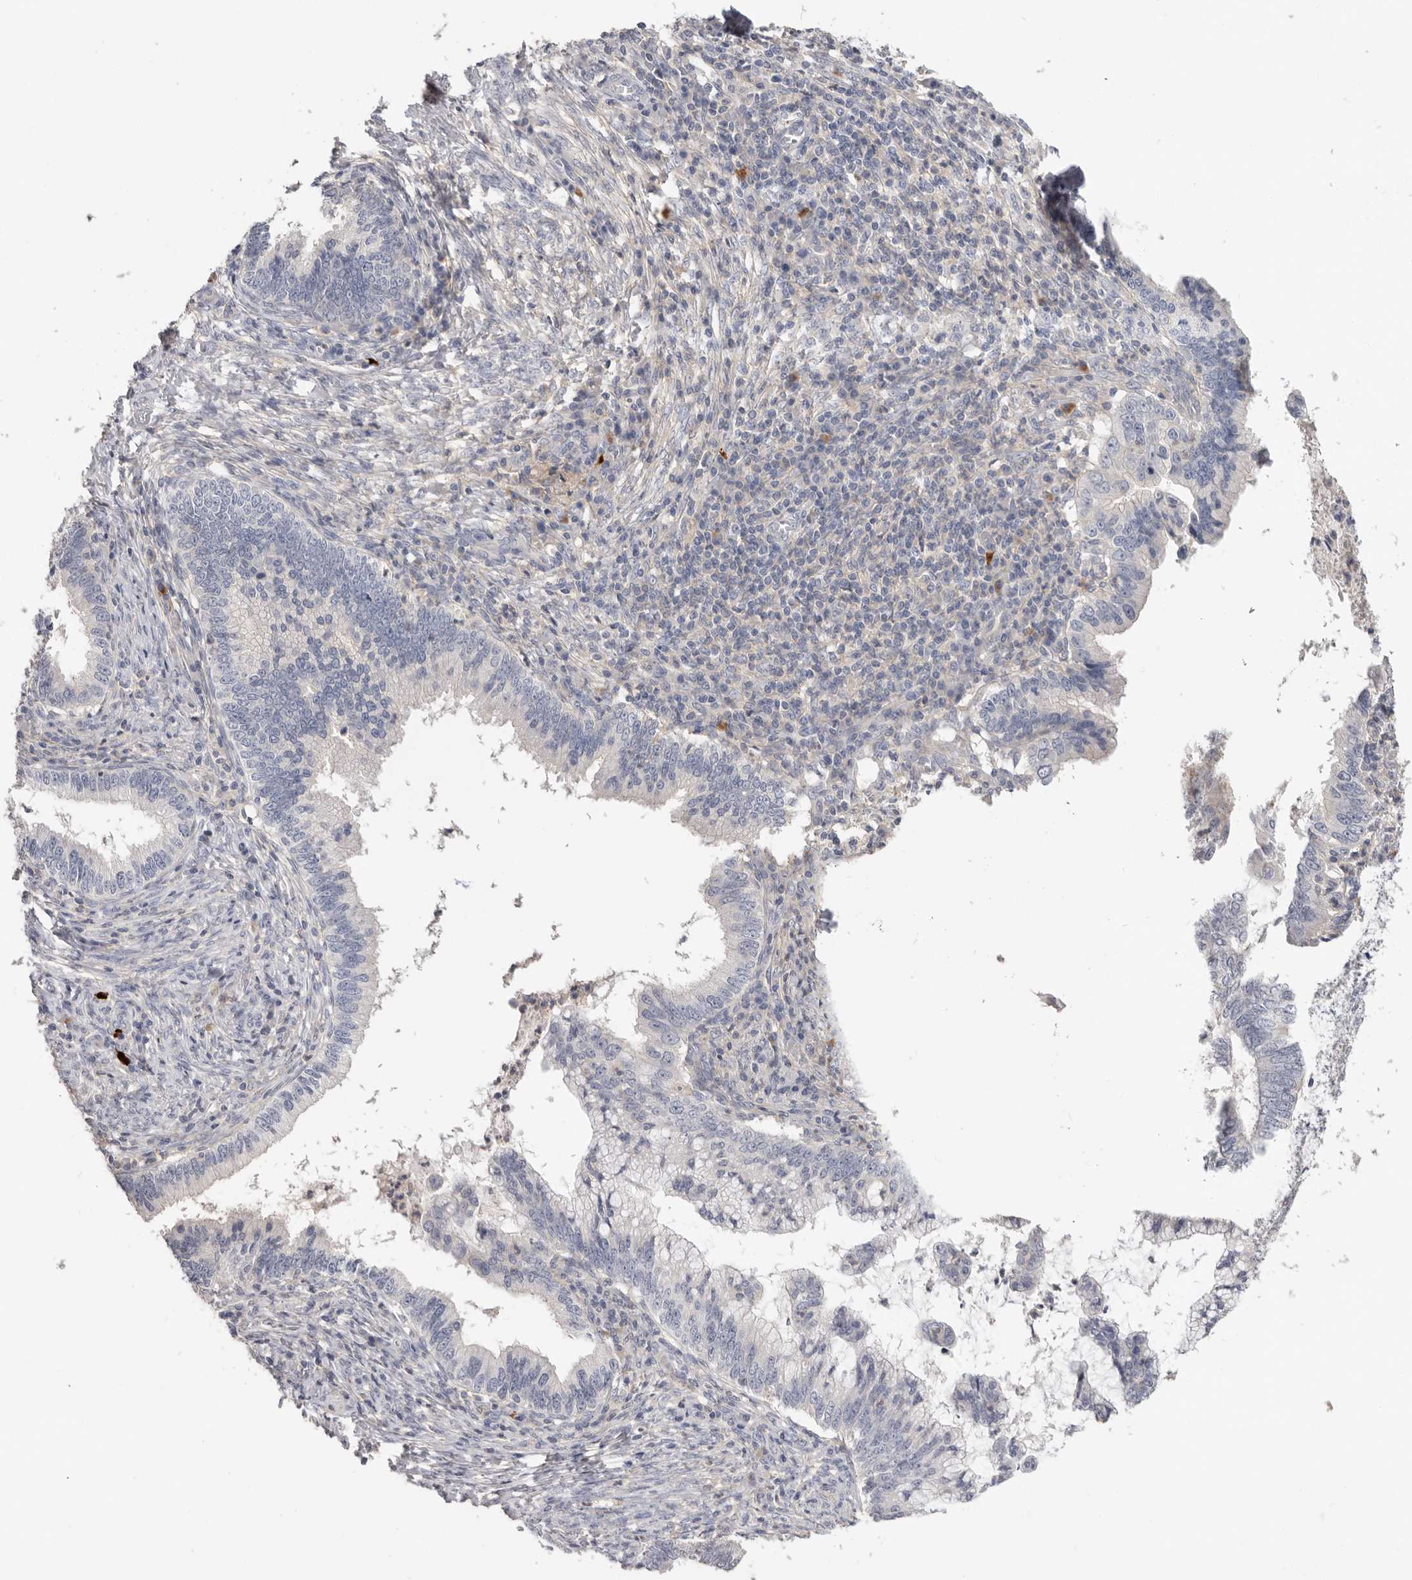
{"staining": {"intensity": "negative", "quantity": "none", "location": "none"}, "tissue": "cervical cancer", "cell_type": "Tumor cells", "image_type": "cancer", "snomed": [{"axis": "morphology", "description": "Adenocarcinoma, NOS"}, {"axis": "topography", "description": "Cervix"}], "caption": "High magnification brightfield microscopy of cervical cancer (adenocarcinoma) stained with DAB (3,3'-diaminobenzidine) (brown) and counterstained with hematoxylin (blue): tumor cells show no significant positivity.", "gene": "WDTC1", "patient": {"sex": "female", "age": 36}}